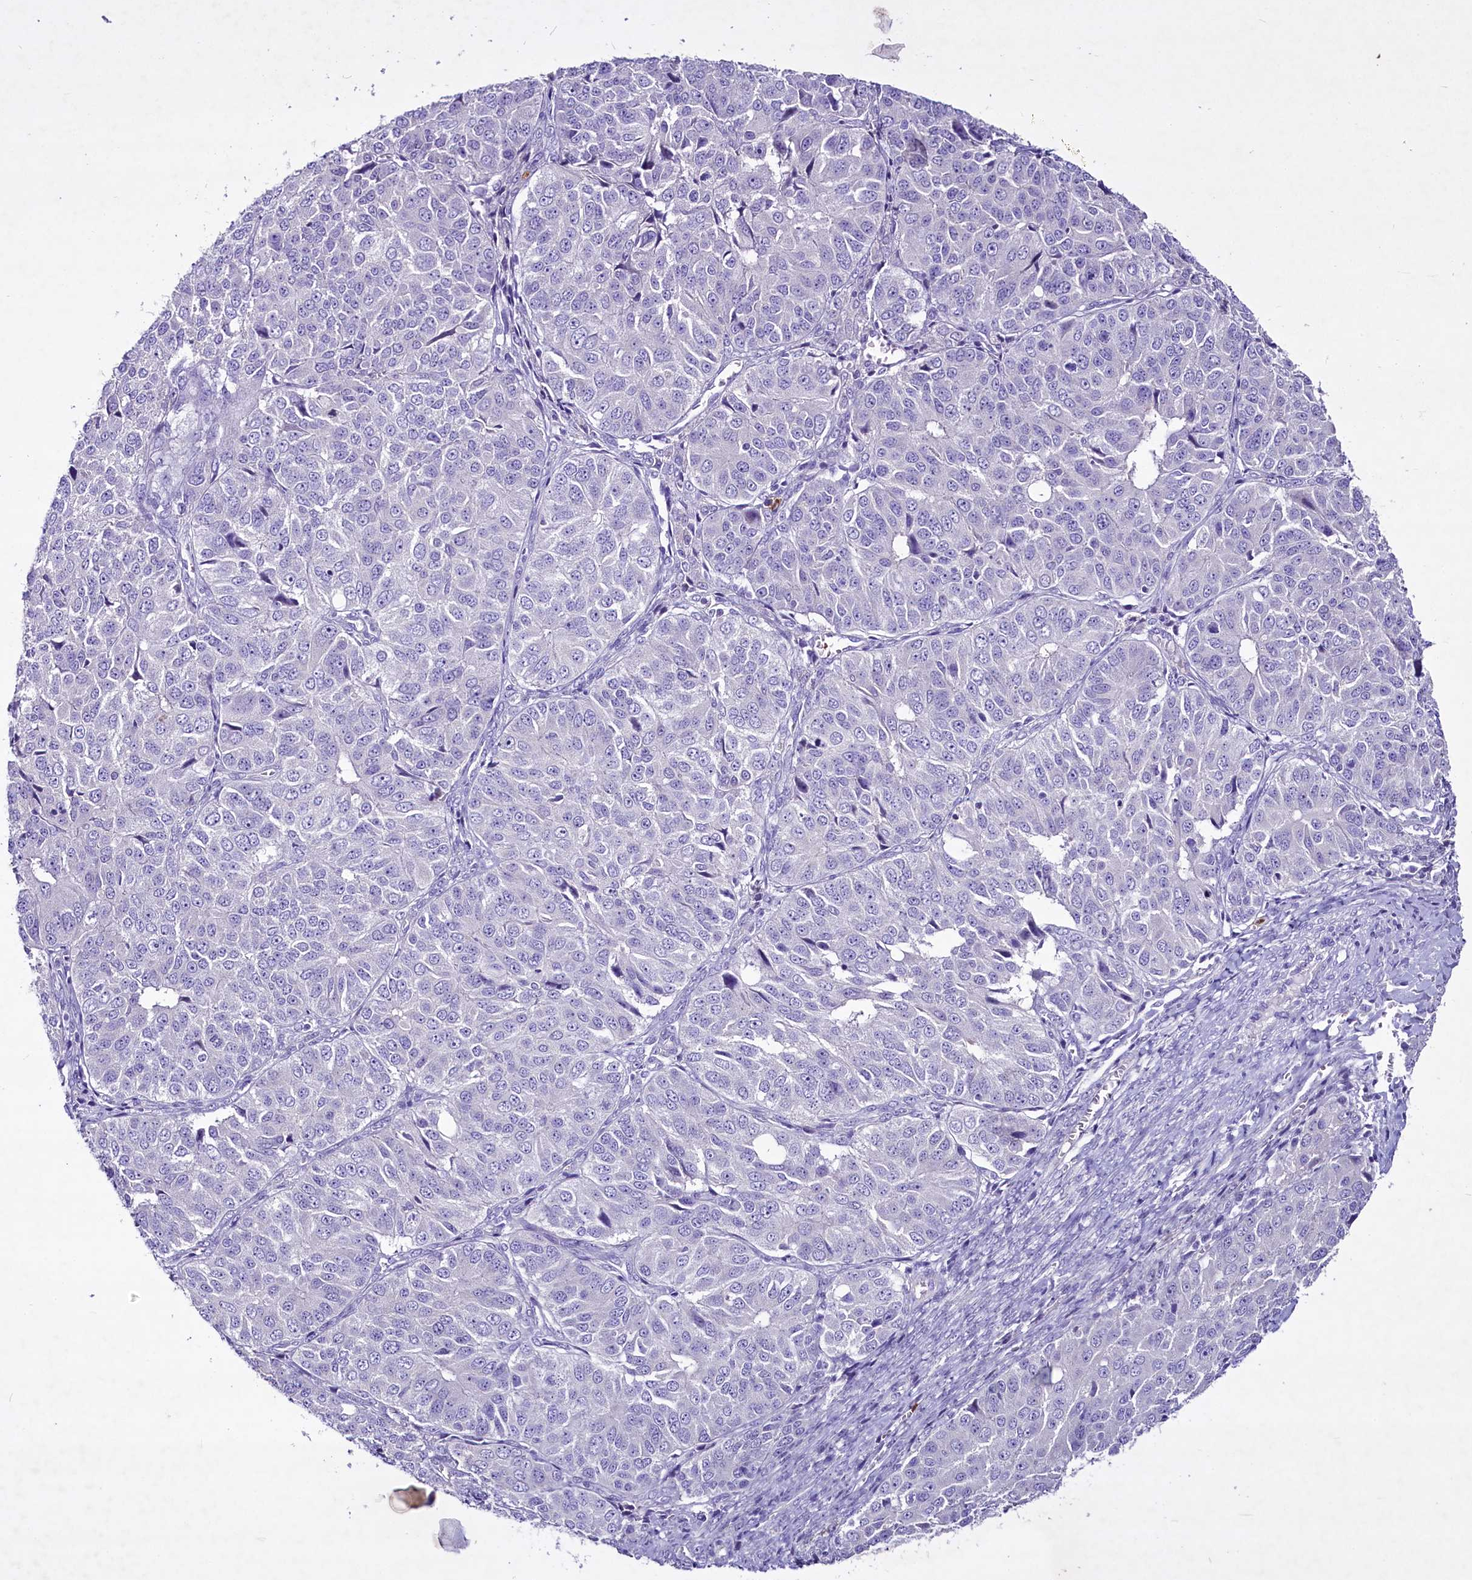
{"staining": {"intensity": "negative", "quantity": "none", "location": "none"}, "tissue": "ovarian cancer", "cell_type": "Tumor cells", "image_type": "cancer", "snomed": [{"axis": "morphology", "description": "Carcinoma, endometroid"}, {"axis": "topography", "description": "Ovary"}], "caption": "The image displays no staining of tumor cells in endometroid carcinoma (ovarian).", "gene": "FAM209B", "patient": {"sex": "female", "age": 51}}